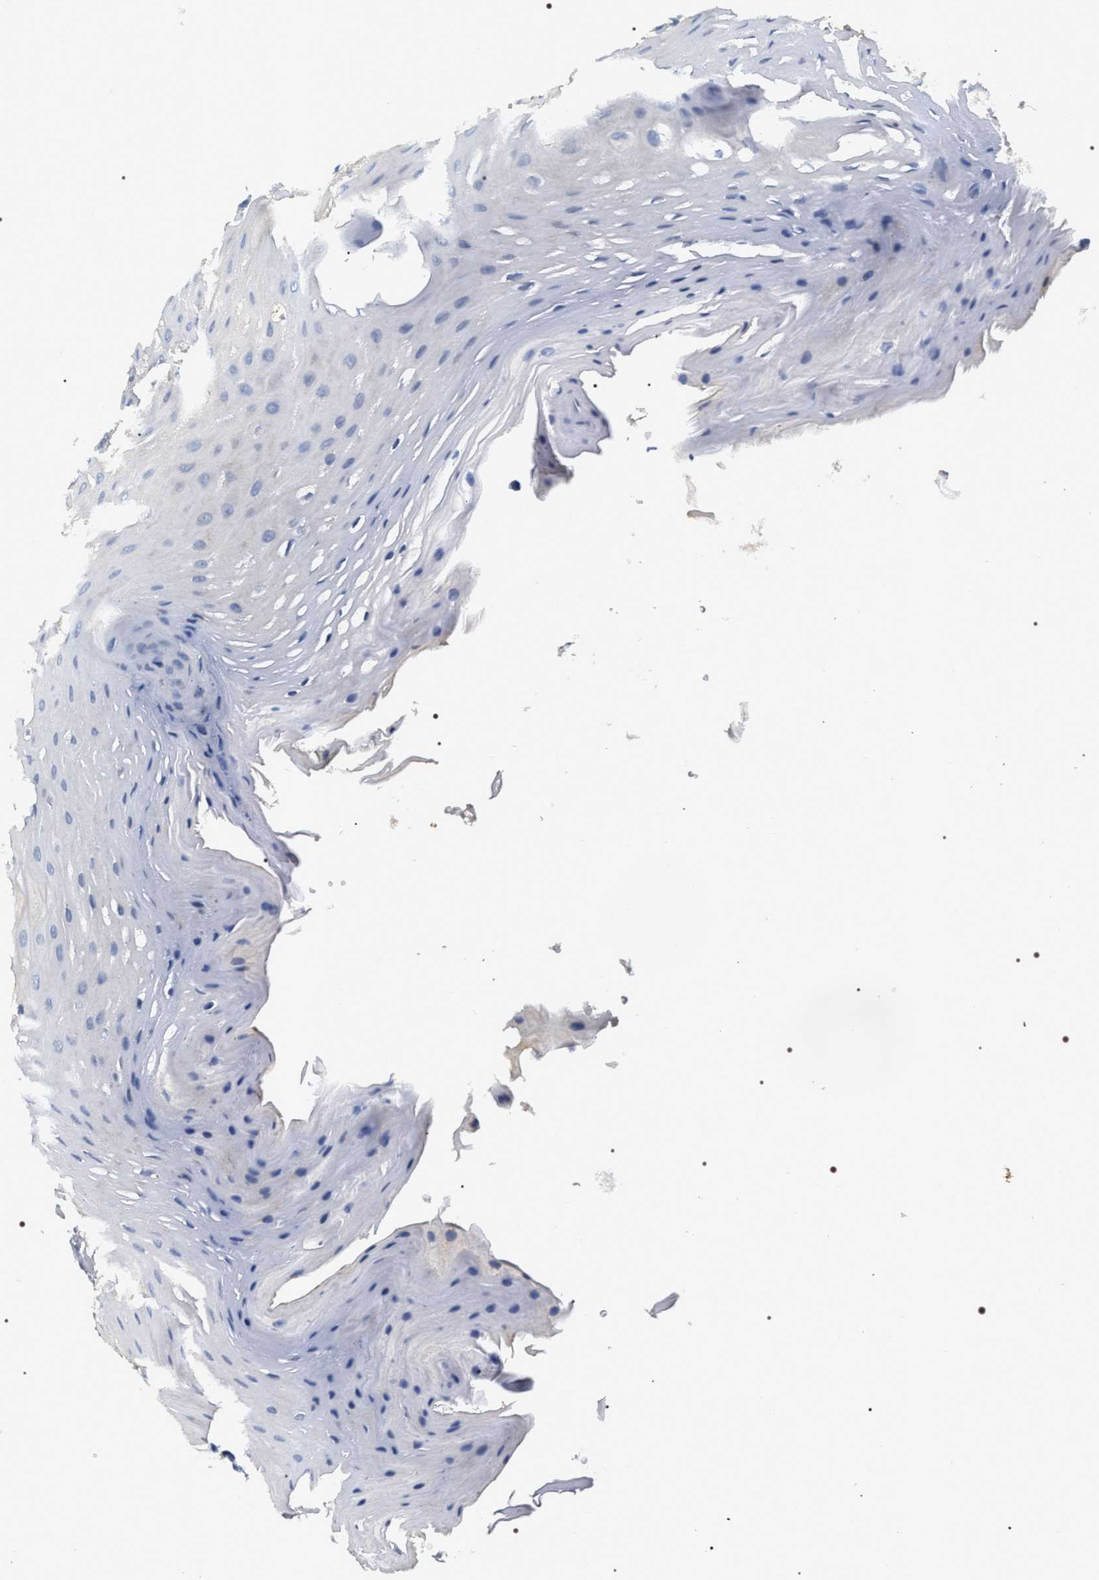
{"staining": {"intensity": "moderate", "quantity": "<25%", "location": "nuclear"}, "tissue": "oral mucosa", "cell_type": "Squamous epithelial cells", "image_type": "normal", "snomed": [{"axis": "morphology", "description": "Normal tissue, NOS"}, {"axis": "morphology", "description": "Squamous cell carcinoma, NOS"}, {"axis": "topography", "description": "Oral tissue"}, {"axis": "topography", "description": "Head-Neck"}], "caption": "Moderate nuclear protein expression is identified in about <25% of squamous epithelial cells in oral mucosa. (Stains: DAB (3,3'-diaminobenzidine) in brown, nuclei in blue, Microscopy: brightfield microscopy at high magnification).", "gene": "C7orf25", "patient": {"sex": "male", "age": 71}}